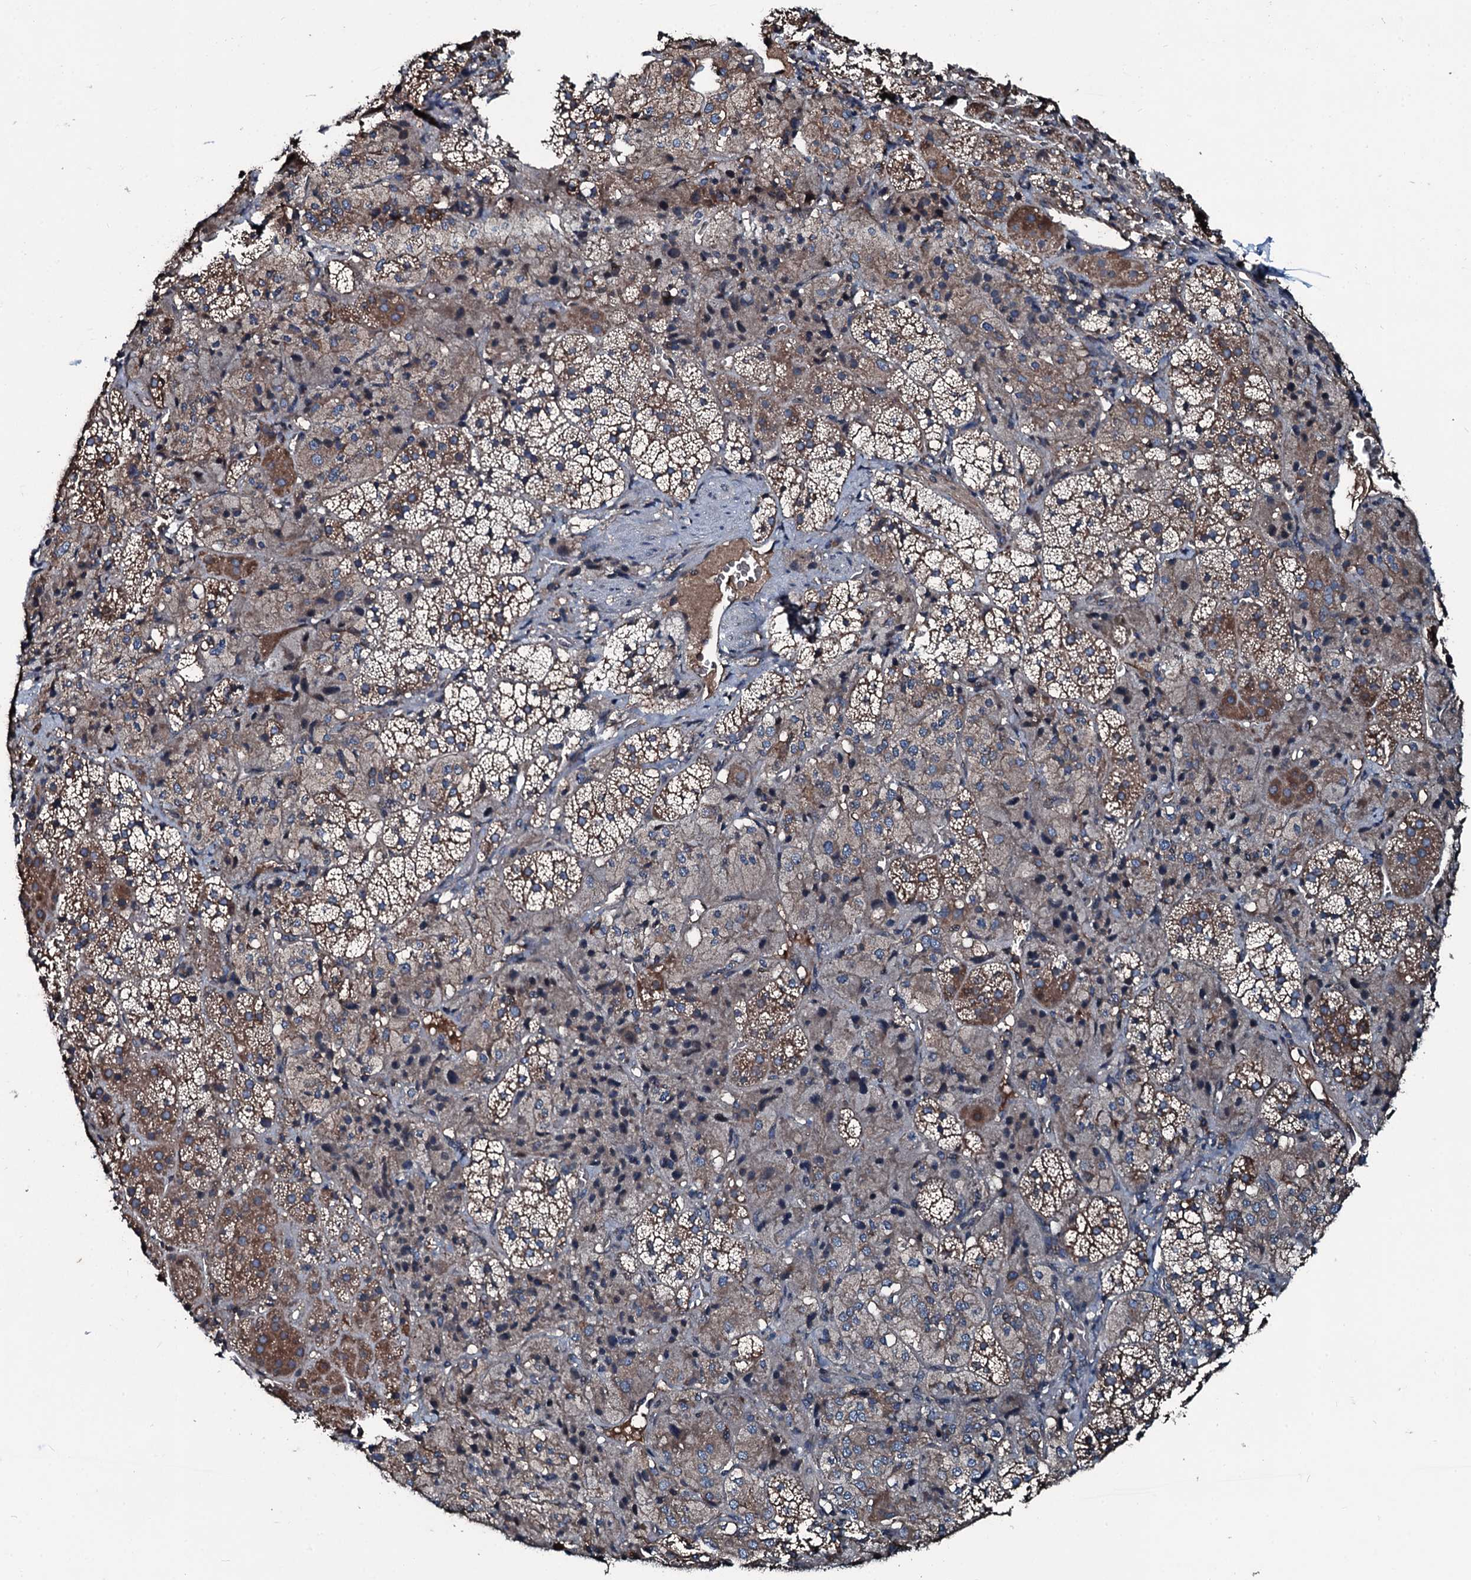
{"staining": {"intensity": "moderate", "quantity": "25%-75%", "location": "cytoplasmic/membranous"}, "tissue": "adrenal gland", "cell_type": "Glandular cells", "image_type": "normal", "snomed": [{"axis": "morphology", "description": "Normal tissue, NOS"}, {"axis": "topography", "description": "Adrenal gland"}], "caption": "A high-resolution photomicrograph shows immunohistochemistry (IHC) staining of benign adrenal gland, which demonstrates moderate cytoplasmic/membranous staining in approximately 25%-75% of glandular cells. The staining was performed using DAB (3,3'-diaminobenzidine) to visualize the protein expression in brown, while the nuclei were stained in blue with hematoxylin (Magnification: 20x).", "gene": "AARS1", "patient": {"sex": "female", "age": 44}}